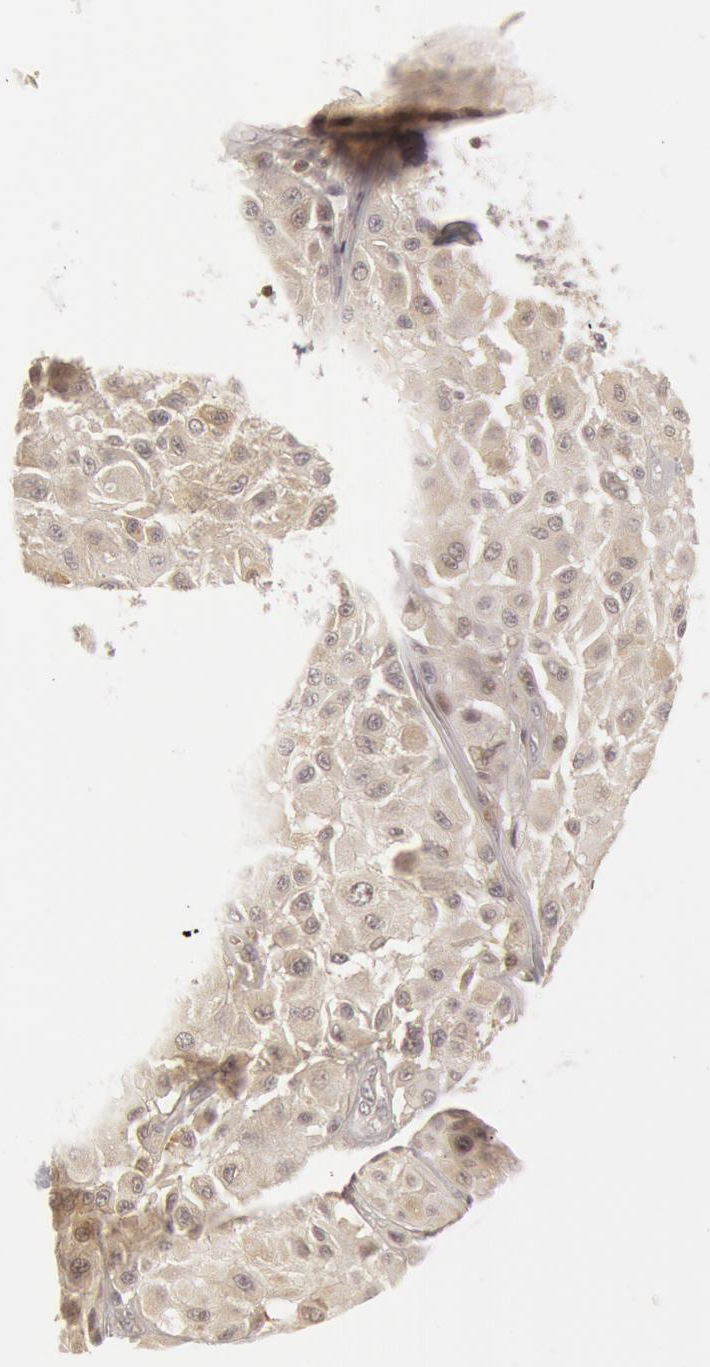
{"staining": {"intensity": "negative", "quantity": "none", "location": "none"}, "tissue": "melanoma", "cell_type": "Tumor cells", "image_type": "cancer", "snomed": [{"axis": "morphology", "description": "Malignant melanoma, NOS"}, {"axis": "topography", "description": "Skin"}], "caption": "Immunohistochemistry (IHC) of malignant melanoma reveals no positivity in tumor cells. (DAB immunohistochemistry with hematoxylin counter stain).", "gene": "OASL", "patient": {"sex": "male", "age": 36}}